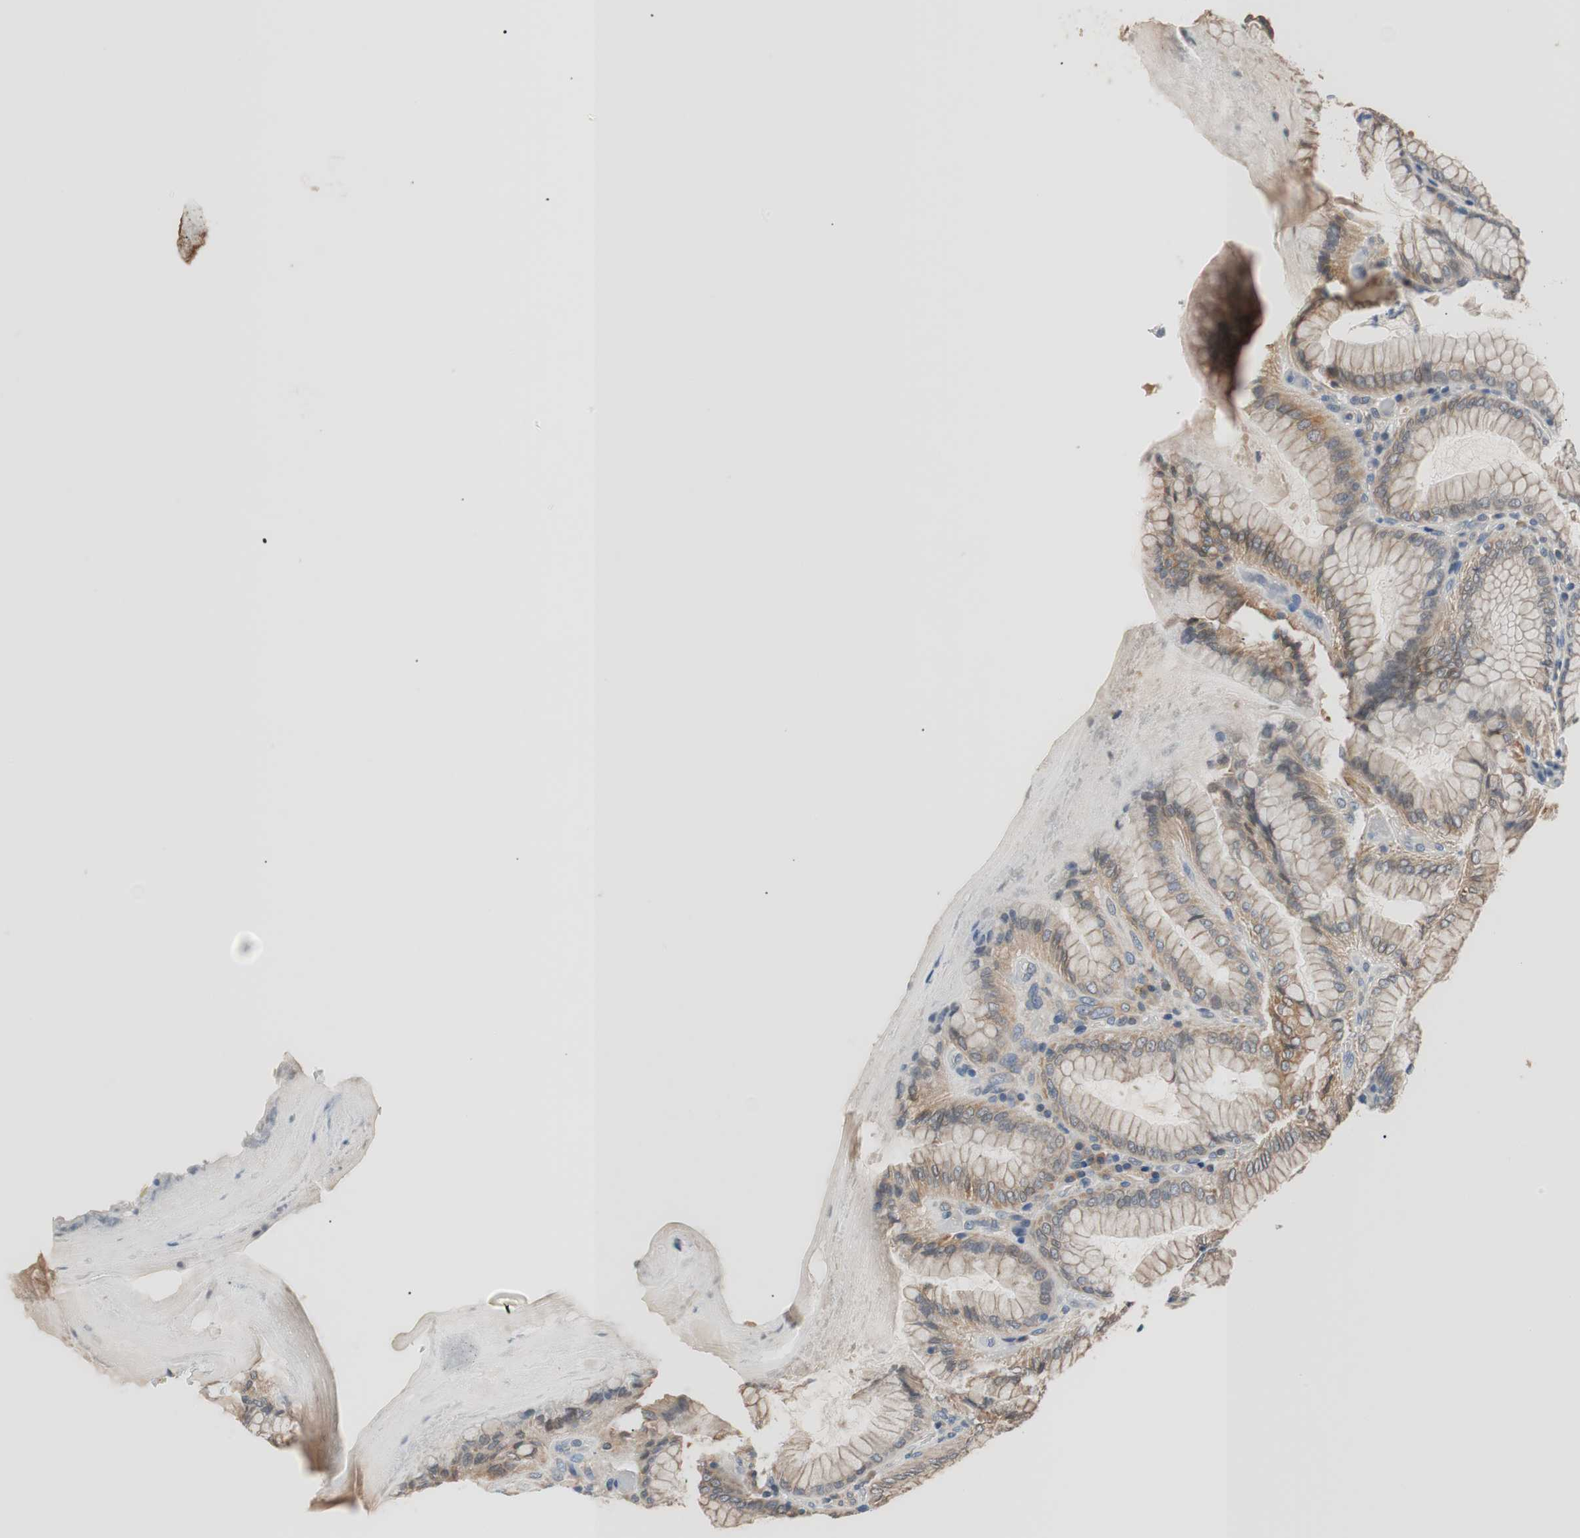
{"staining": {"intensity": "strong", "quantity": ">75%", "location": "cytoplasmic/membranous"}, "tissue": "stomach", "cell_type": "Glandular cells", "image_type": "normal", "snomed": [{"axis": "morphology", "description": "Normal tissue, NOS"}, {"axis": "topography", "description": "Stomach, lower"}], "caption": "Immunohistochemical staining of unremarkable stomach shows high levels of strong cytoplasmic/membranous expression in about >75% of glandular cells.", "gene": "FADS2", "patient": {"sex": "female", "age": 76}}